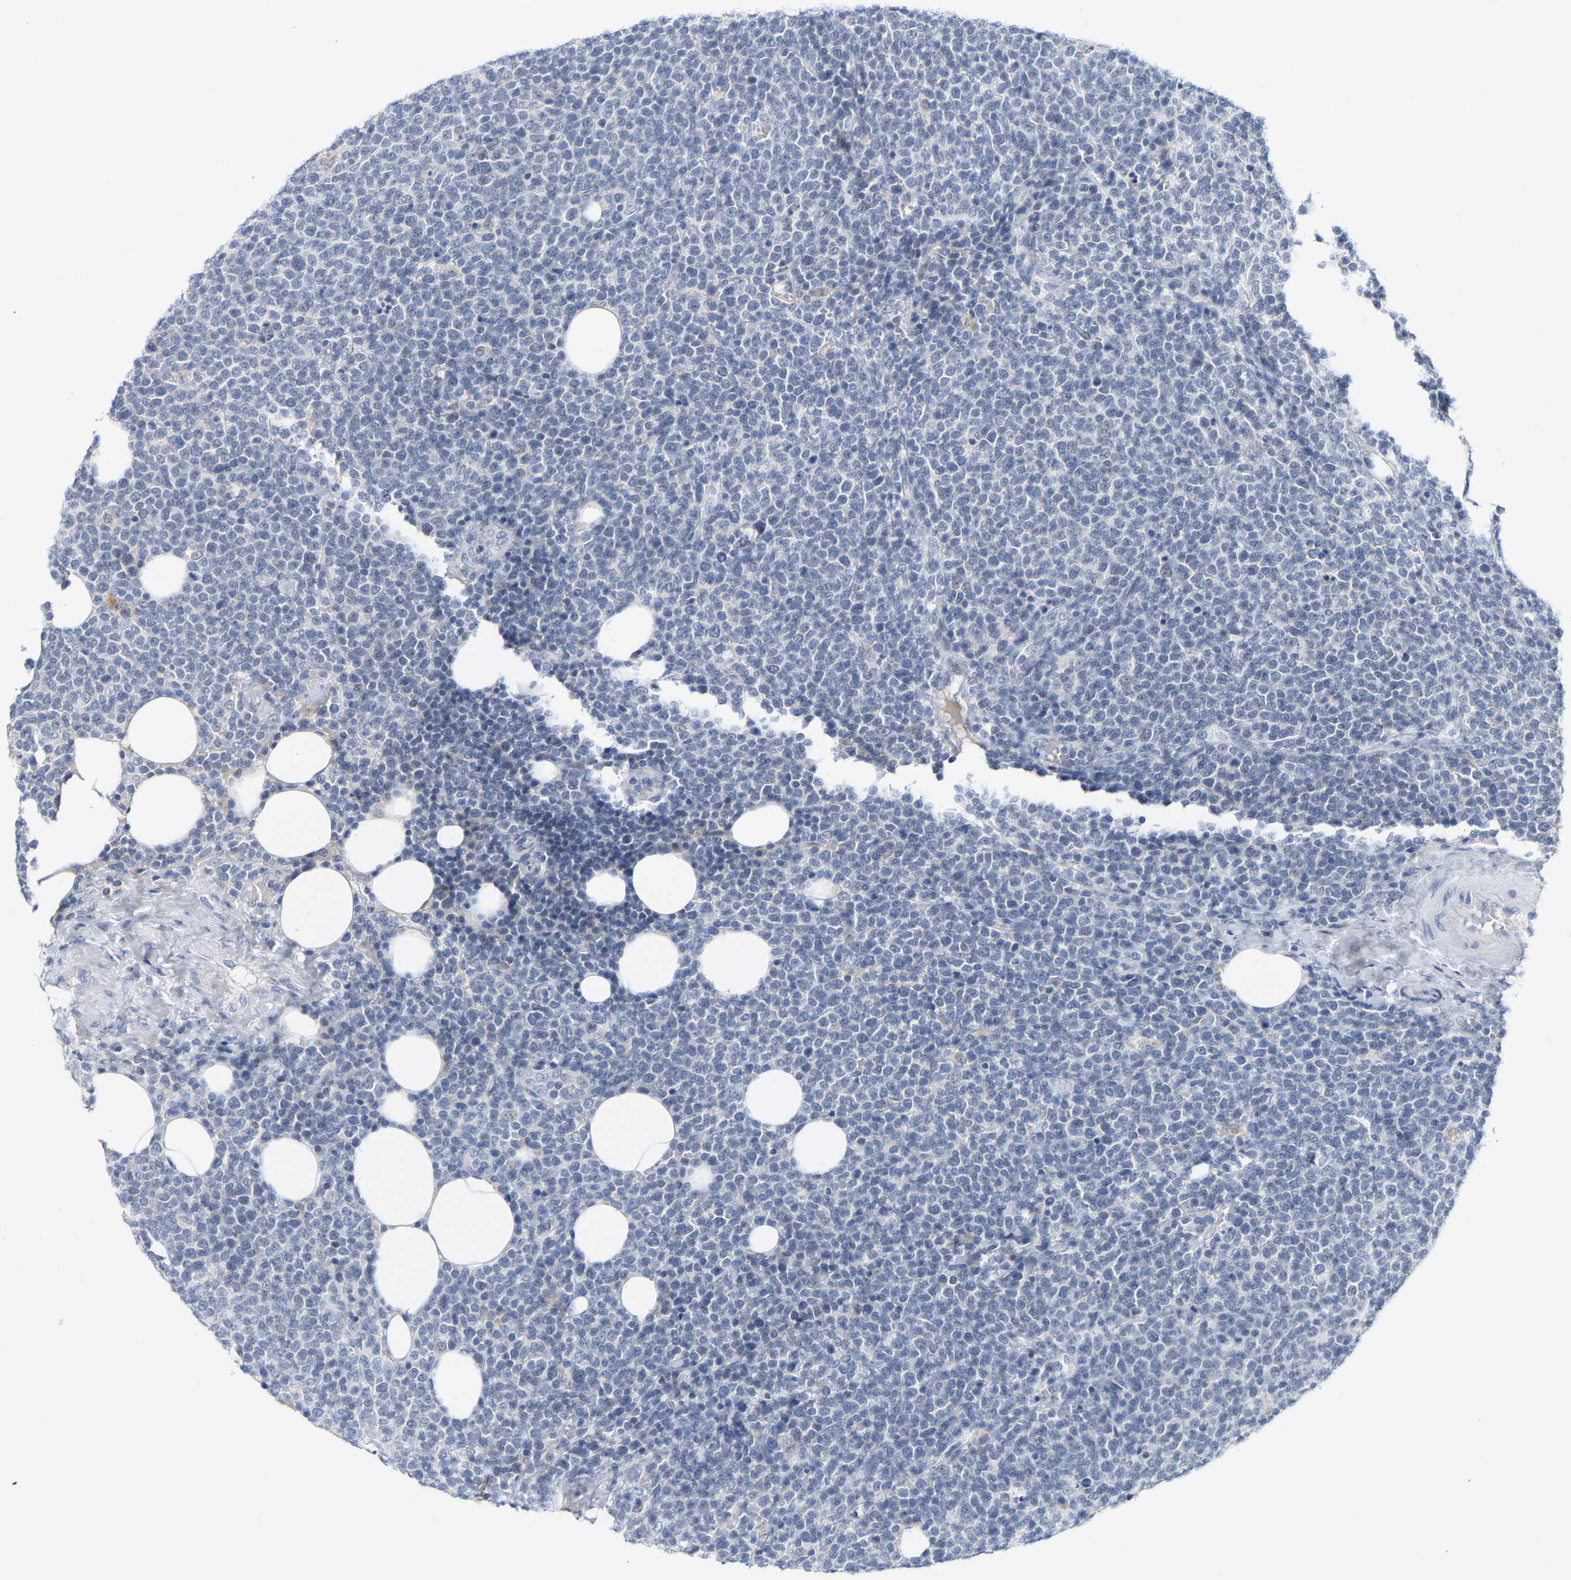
{"staining": {"intensity": "negative", "quantity": "none", "location": "none"}, "tissue": "lymphoma", "cell_type": "Tumor cells", "image_type": "cancer", "snomed": [{"axis": "morphology", "description": "Malignant lymphoma, non-Hodgkin's type, High grade"}, {"axis": "topography", "description": "Lymph node"}], "caption": "Human lymphoma stained for a protein using immunohistochemistry demonstrates no expression in tumor cells.", "gene": "KRT76", "patient": {"sex": "male", "age": 61}}